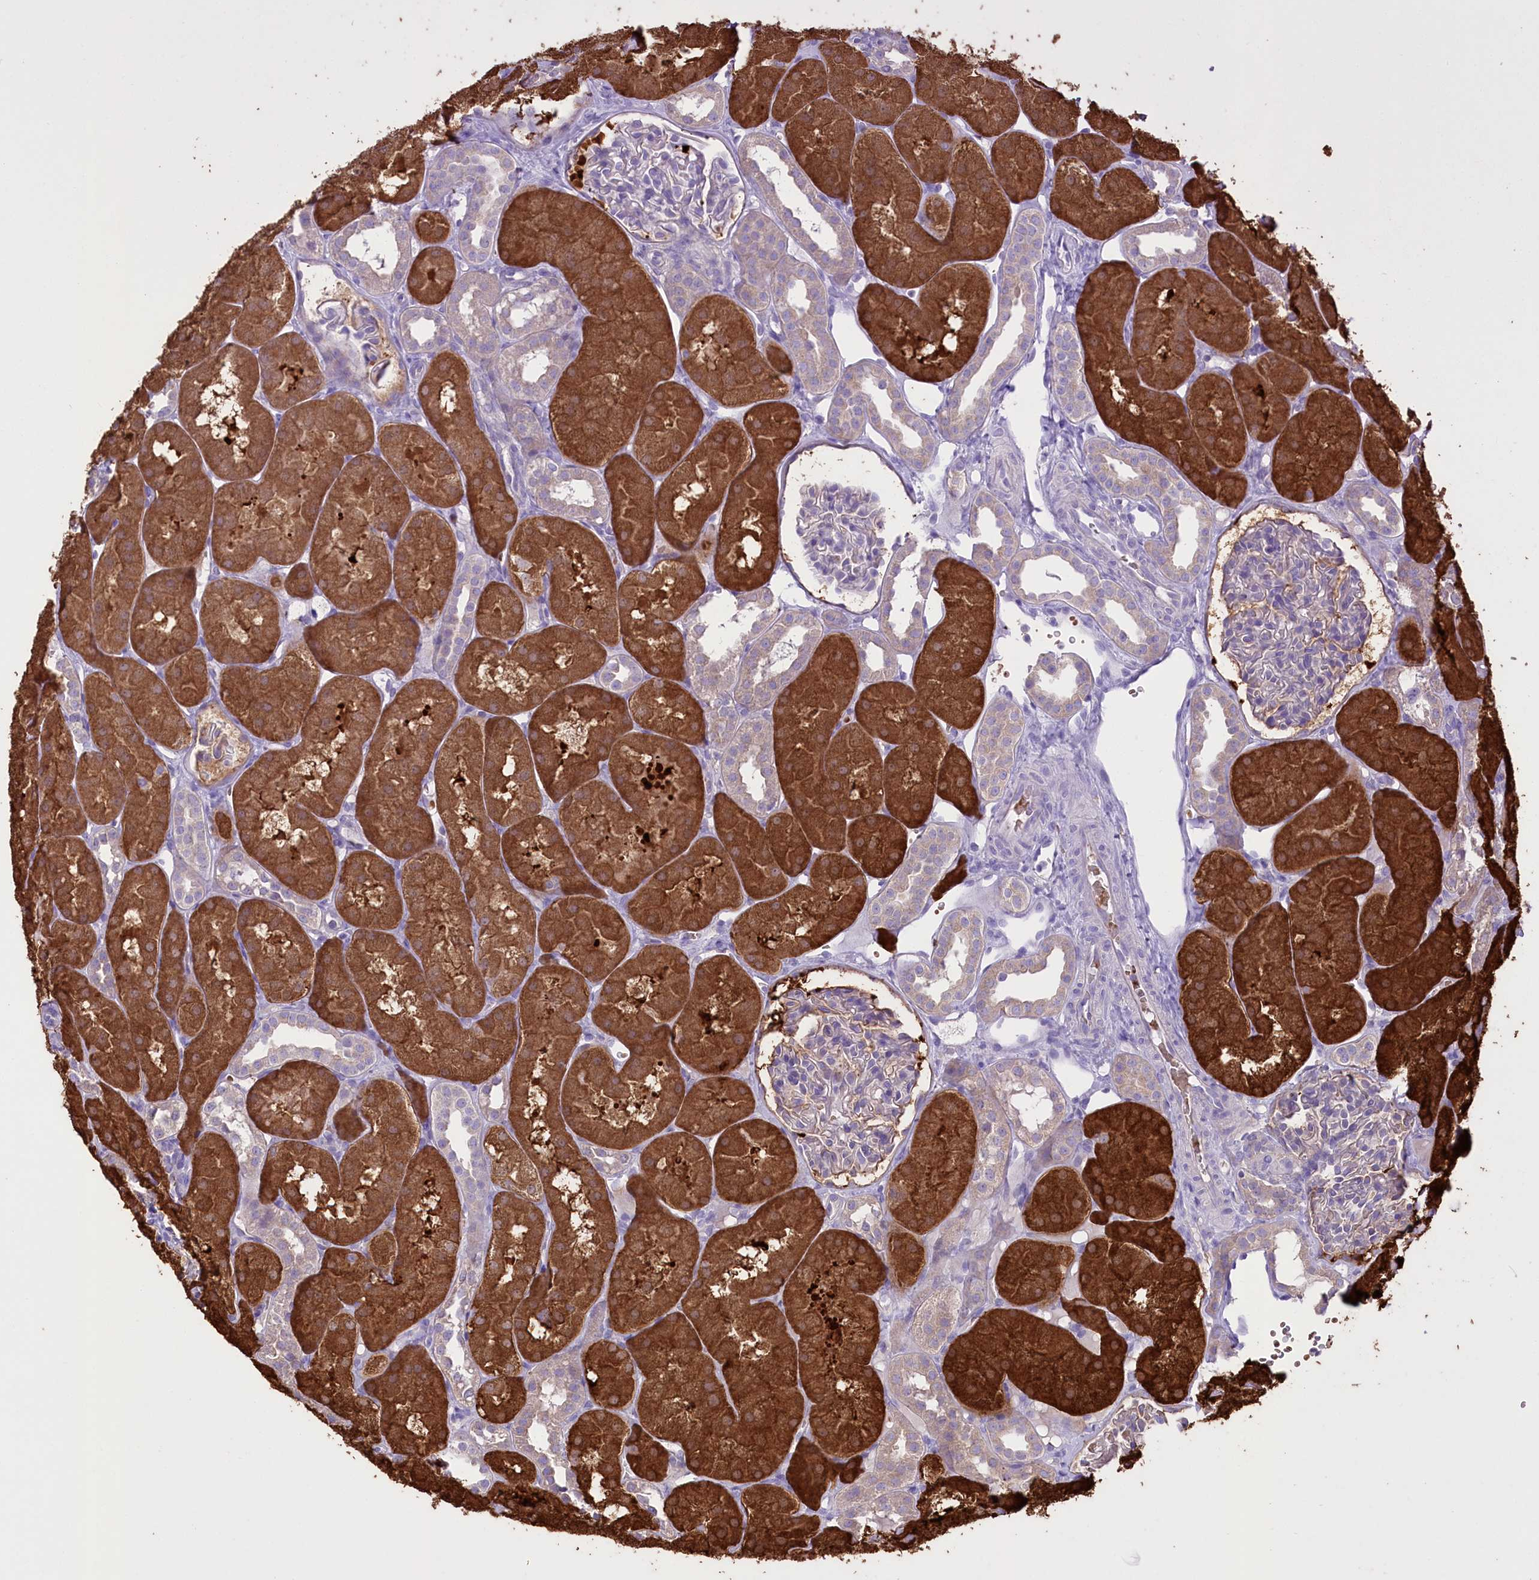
{"staining": {"intensity": "negative", "quantity": "none", "location": "none"}, "tissue": "kidney", "cell_type": "Cells in glomeruli", "image_type": "normal", "snomed": [{"axis": "morphology", "description": "Normal tissue, NOS"}, {"axis": "topography", "description": "Kidney"}, {"axis": "topography", "description": "Urinary bladder"}], "caption": "Immunohistochemistry (IHC) of unremarkable human kidney exhibits no expression in cells in glomeruli. Nuclei are stained in blue.", "gene": "PRSS53", "patient": {"sex": "male", "age": 16}}